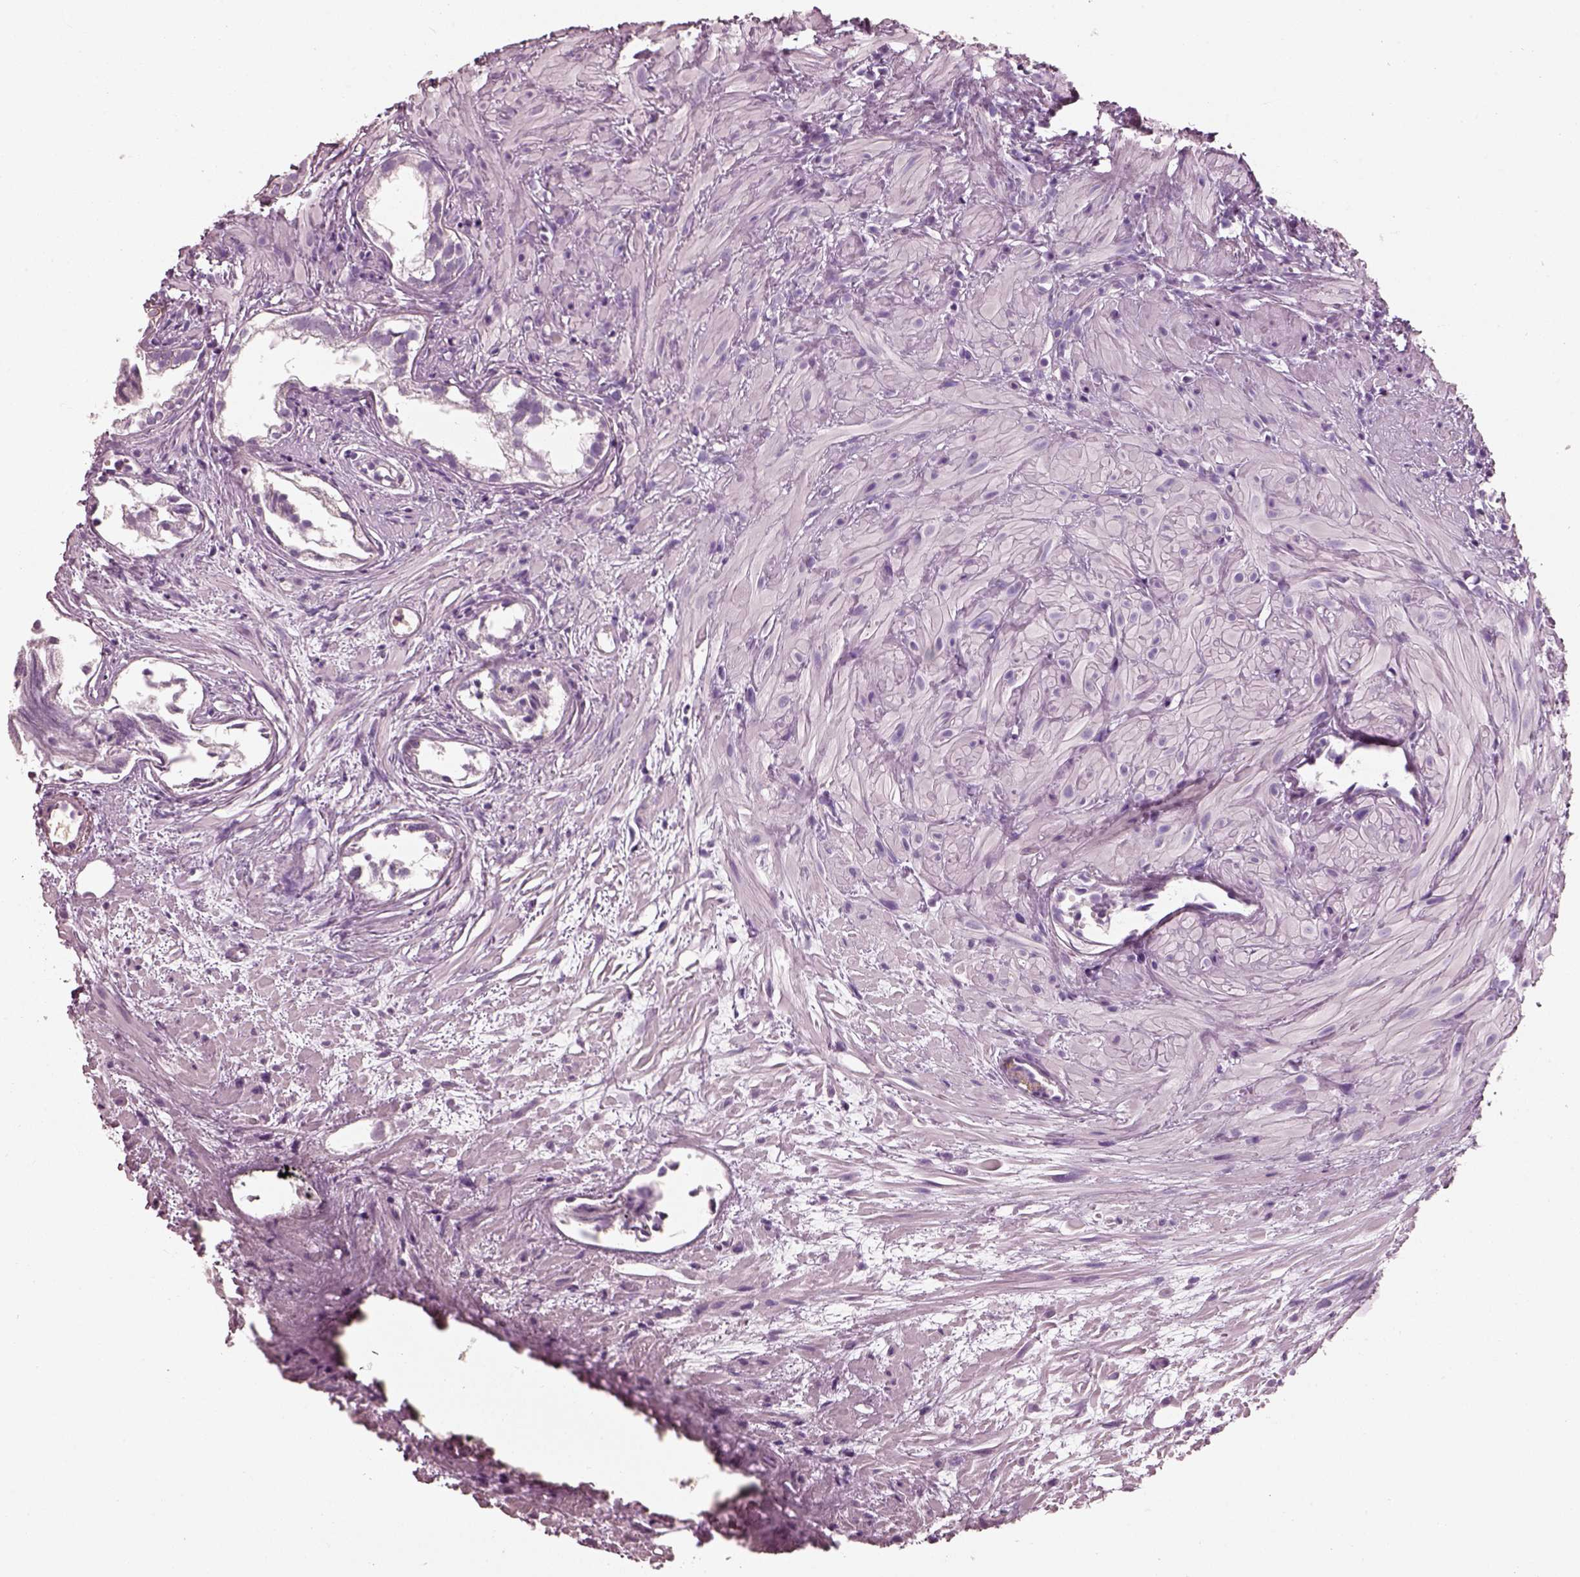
{"staining": {"intensity": "negative", "quantity": "none", "location": "none"}, "tissue": "prostate cancer", "cell_type": "Tumor cells", "image_type": "cancer", "snomed": [{"axis": "morphology", "description": "Adenocarcinoma, High grade"}, {"axis": "topography", "description": "Prostate"}], "caption": "Prostate cancer was stained to show a protein in brown. There is no significant staining in tumor cells. (DAB IHC with hematoxylin counter stain).", "gene": "PNOC", "patient": {"sex": "male", "age": 79}}